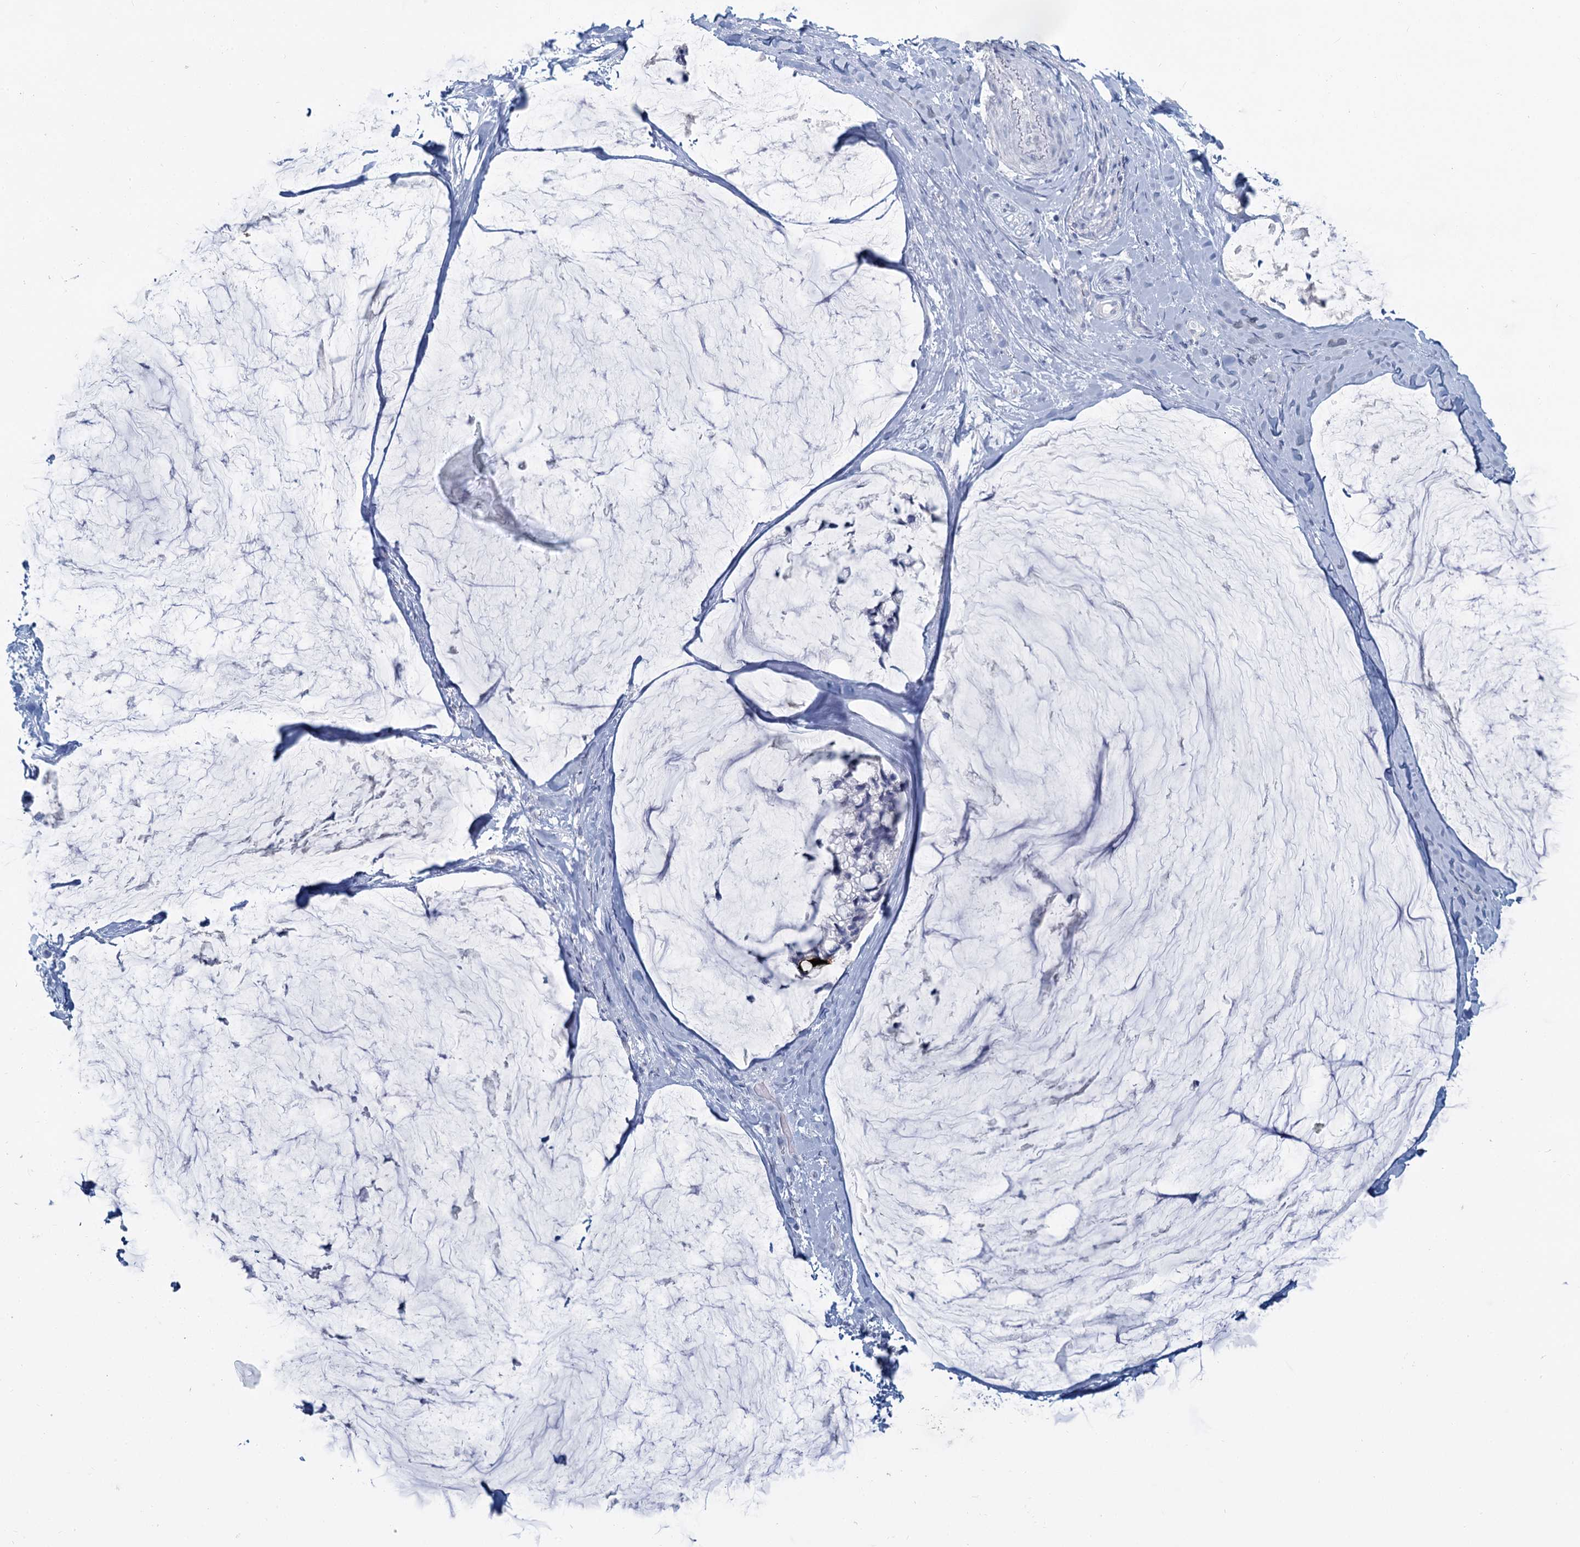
{"staining": {"intensity": "negative", "quantity": "none", "location": "none"}, "tissue": "ovarian cancer", "cell_type": "Tumor cells", "image_type": "cancer", "snomed": [{"axis": "morphology", "description": "Cystadenocarcinoma, mucinous, NOS"}, {"axis": "topography", "description": "Ovary"}], "caption": "DAB (3,3'-diaminobenzidine) immunohistochemical staining of mucinous cystadenocarcinoma (ovarian) exhibits no significant expression in tumor cells.", "gene": "CHGA", "patient": {"sex": "female", "age": 39}}